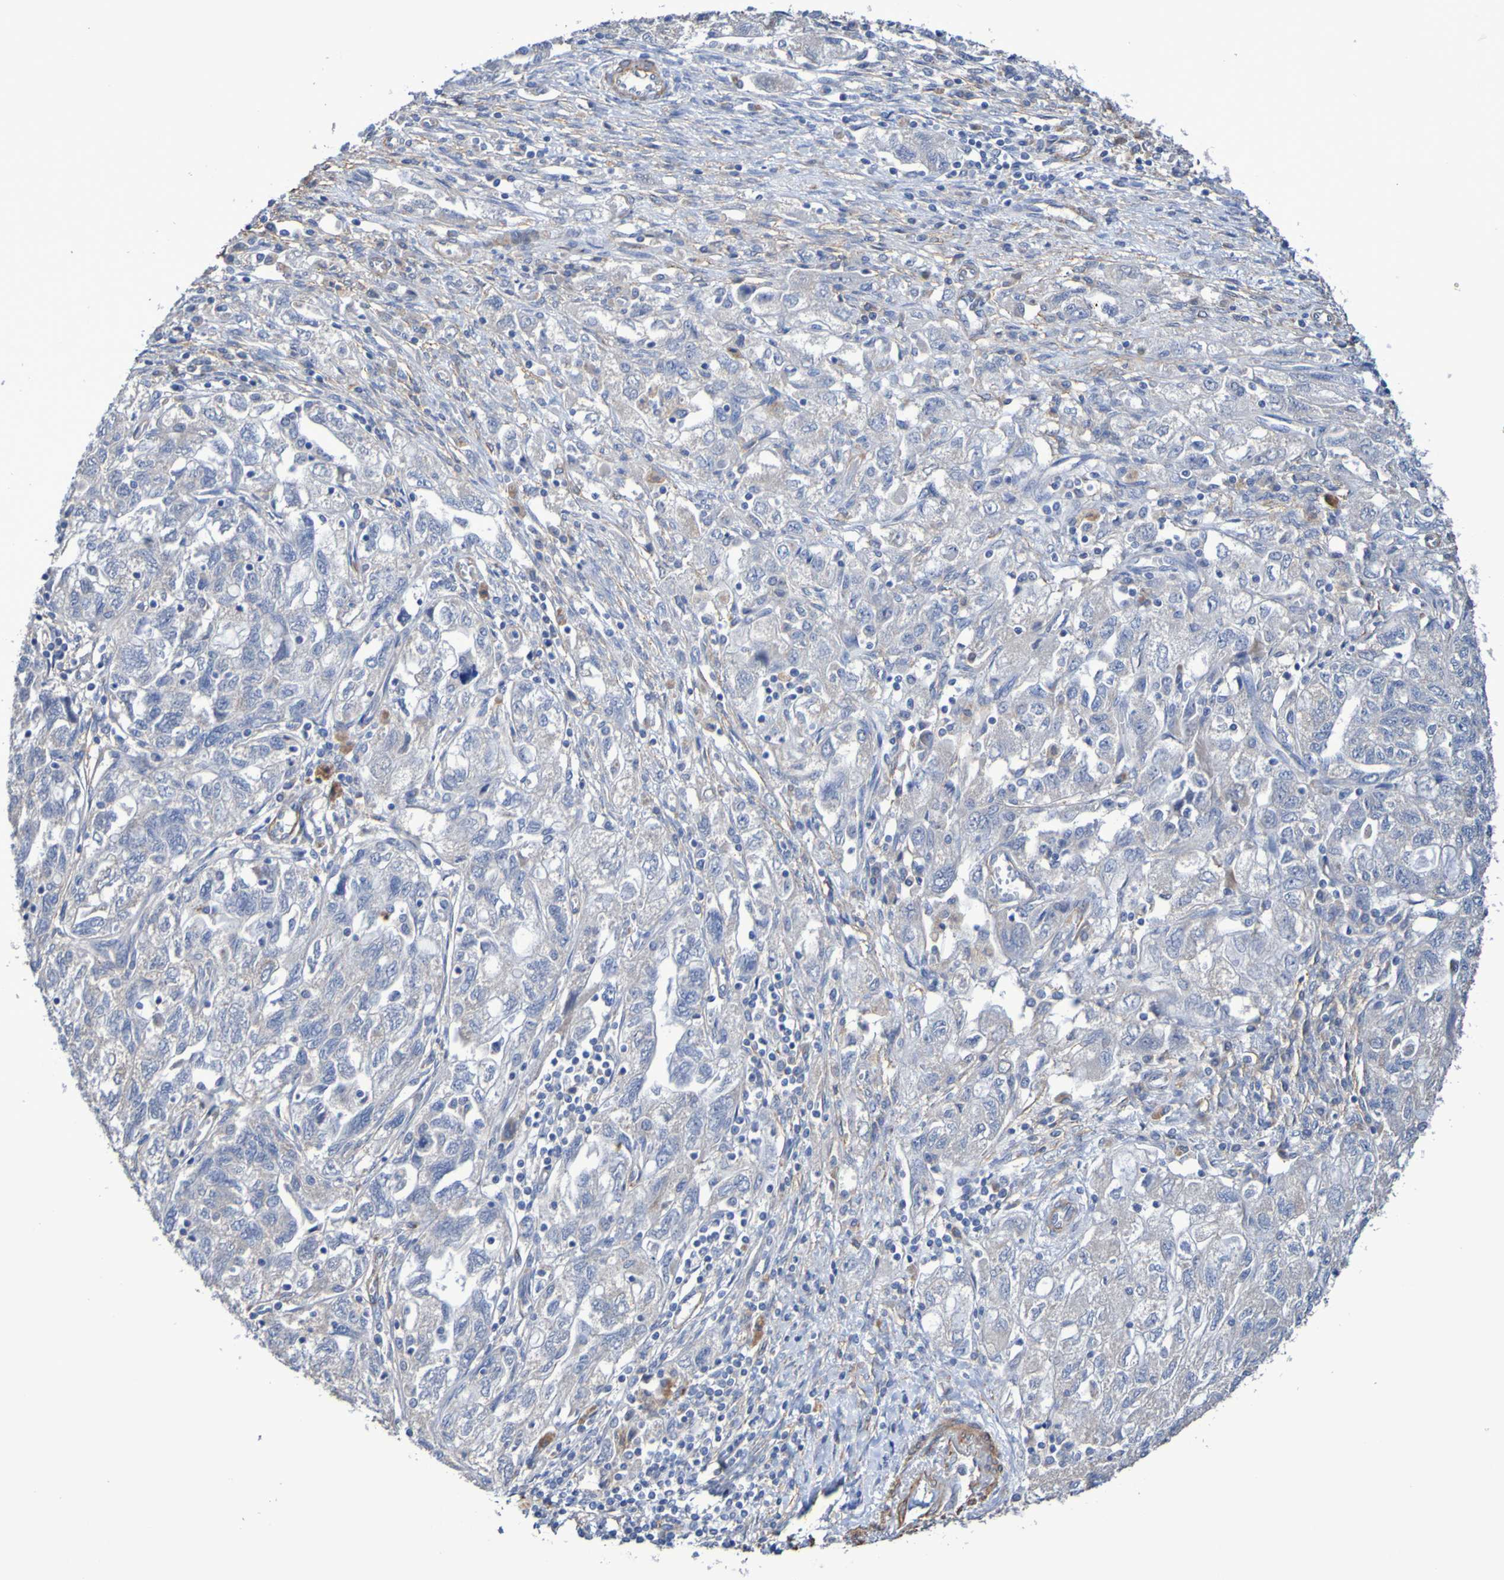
{"staining": {"intensity": "negative", "quantity": "none", "location": "none"}, "tissue": "ovarian cancer", "cell_type": "Tumor cells", "image_type": "cancer", "snomed": [{"axis": "morphology", "description": "Carcinoma, NOS"}, {"axis": "morphology", "description": "Cystadenocarcinoma, serous, NOS"}, {"axis": "topography", "description": "Ovary"}], "caption": "Ovarian cancer was stained to show a protein in brown. There is no significant expression in tumor cells. (Immunohistochemistry (ihc), brightfield microscopy, high magnification).", "gene": "SRPRB", "patient": {"sex": "female", "age": 69}}